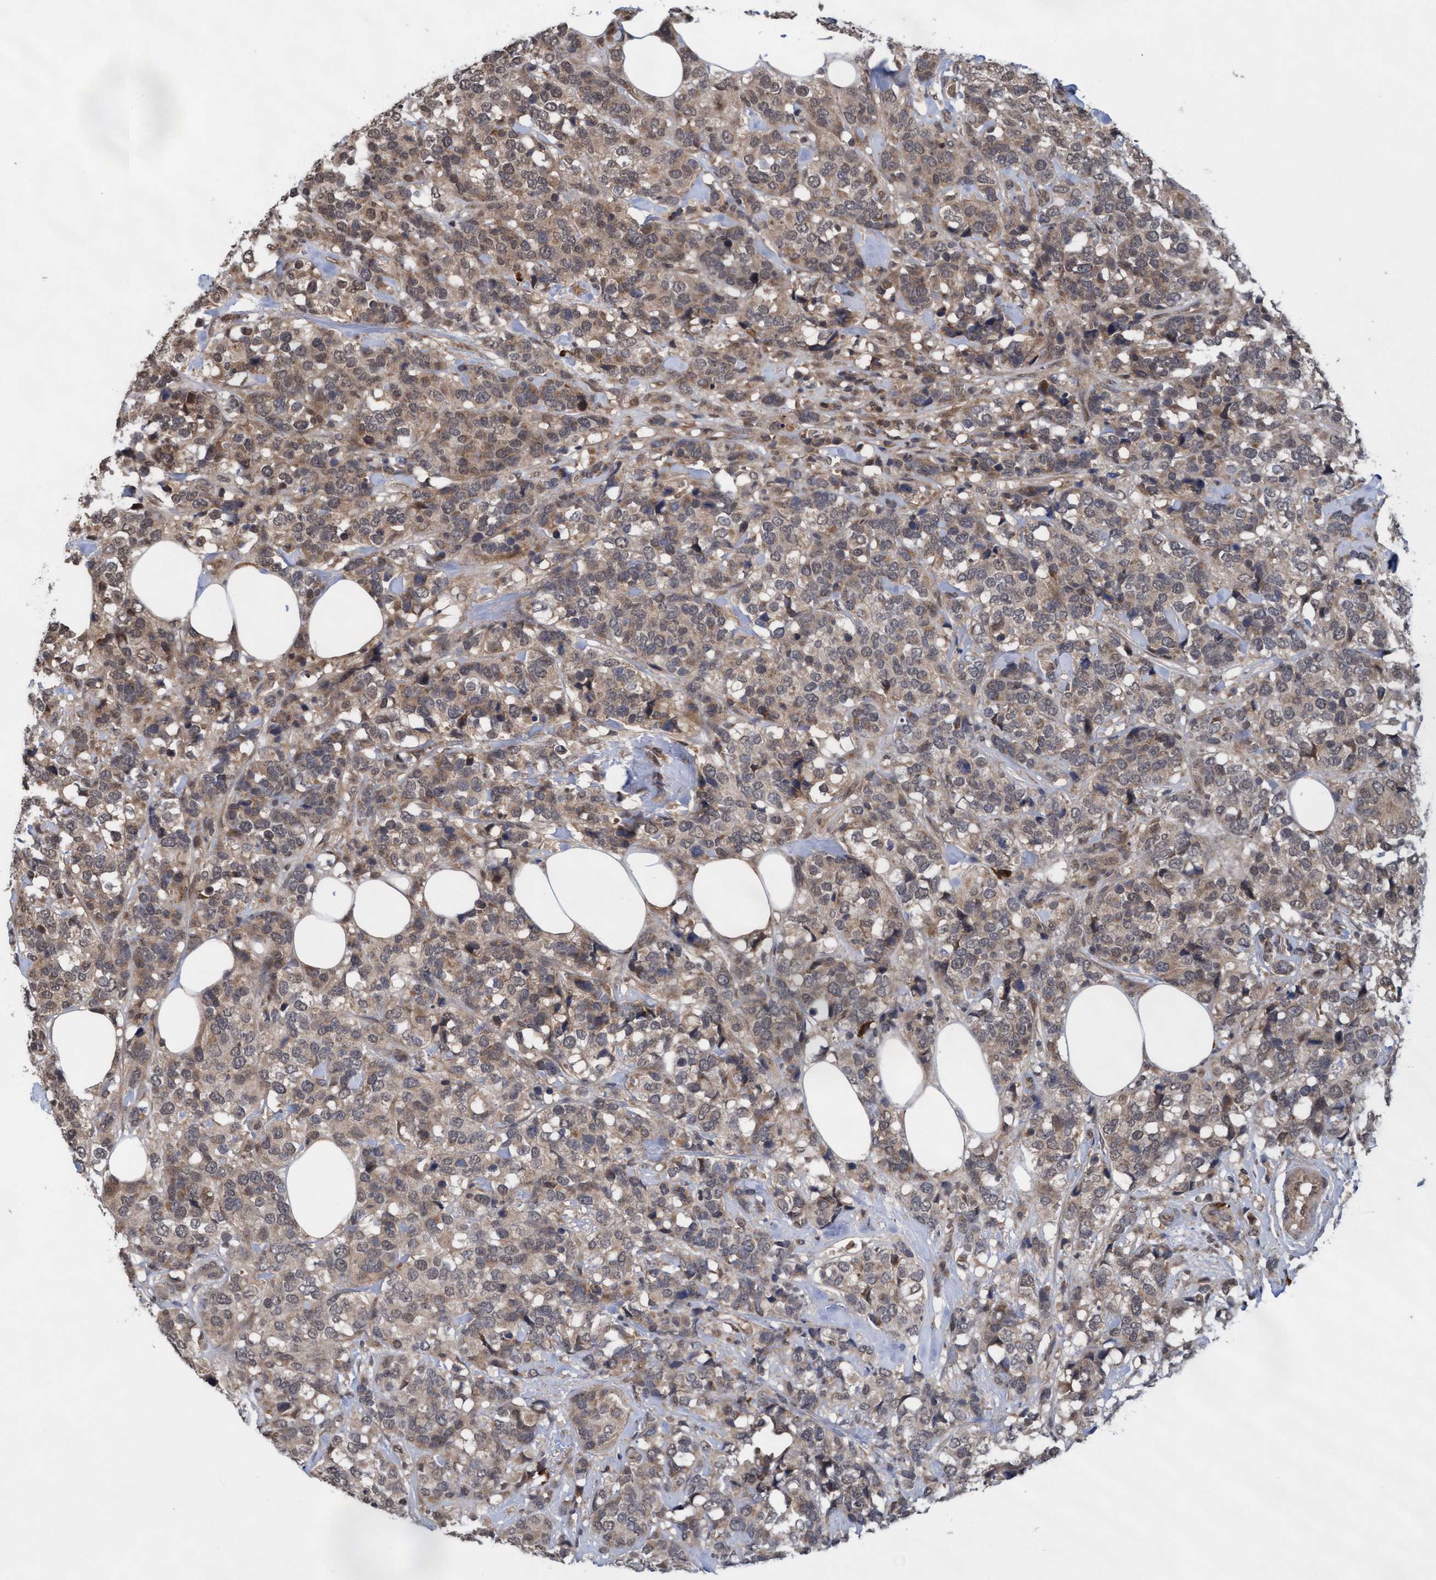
{"staining": {"intensity": "weak", "quantity": ">75%", "location": "cytoplasmic/membranous,nuclear"}, "tissue": "breast cancer", "cell_type": "Tumor cells", "image_type": "cancer", "snomed": [{"axis": "morphology", "description": "Lobular carcinoma"}, {"axis": "topography", "description": "Breast"}], "caption": "Protein expression analysis of breast cancer (lobular carcinoma) reveals weak cytoplasmic/membranous and nuclear positivity in approximately >75% of tumor cells. The staining was performed using DAB (3,3'-diaminobenzidine), with brown indicating positive protein expression. Nuclei are stained blue with hematoxylin.", "gene": "WASF1", "patient": {"sex": "female", "age": 59}}